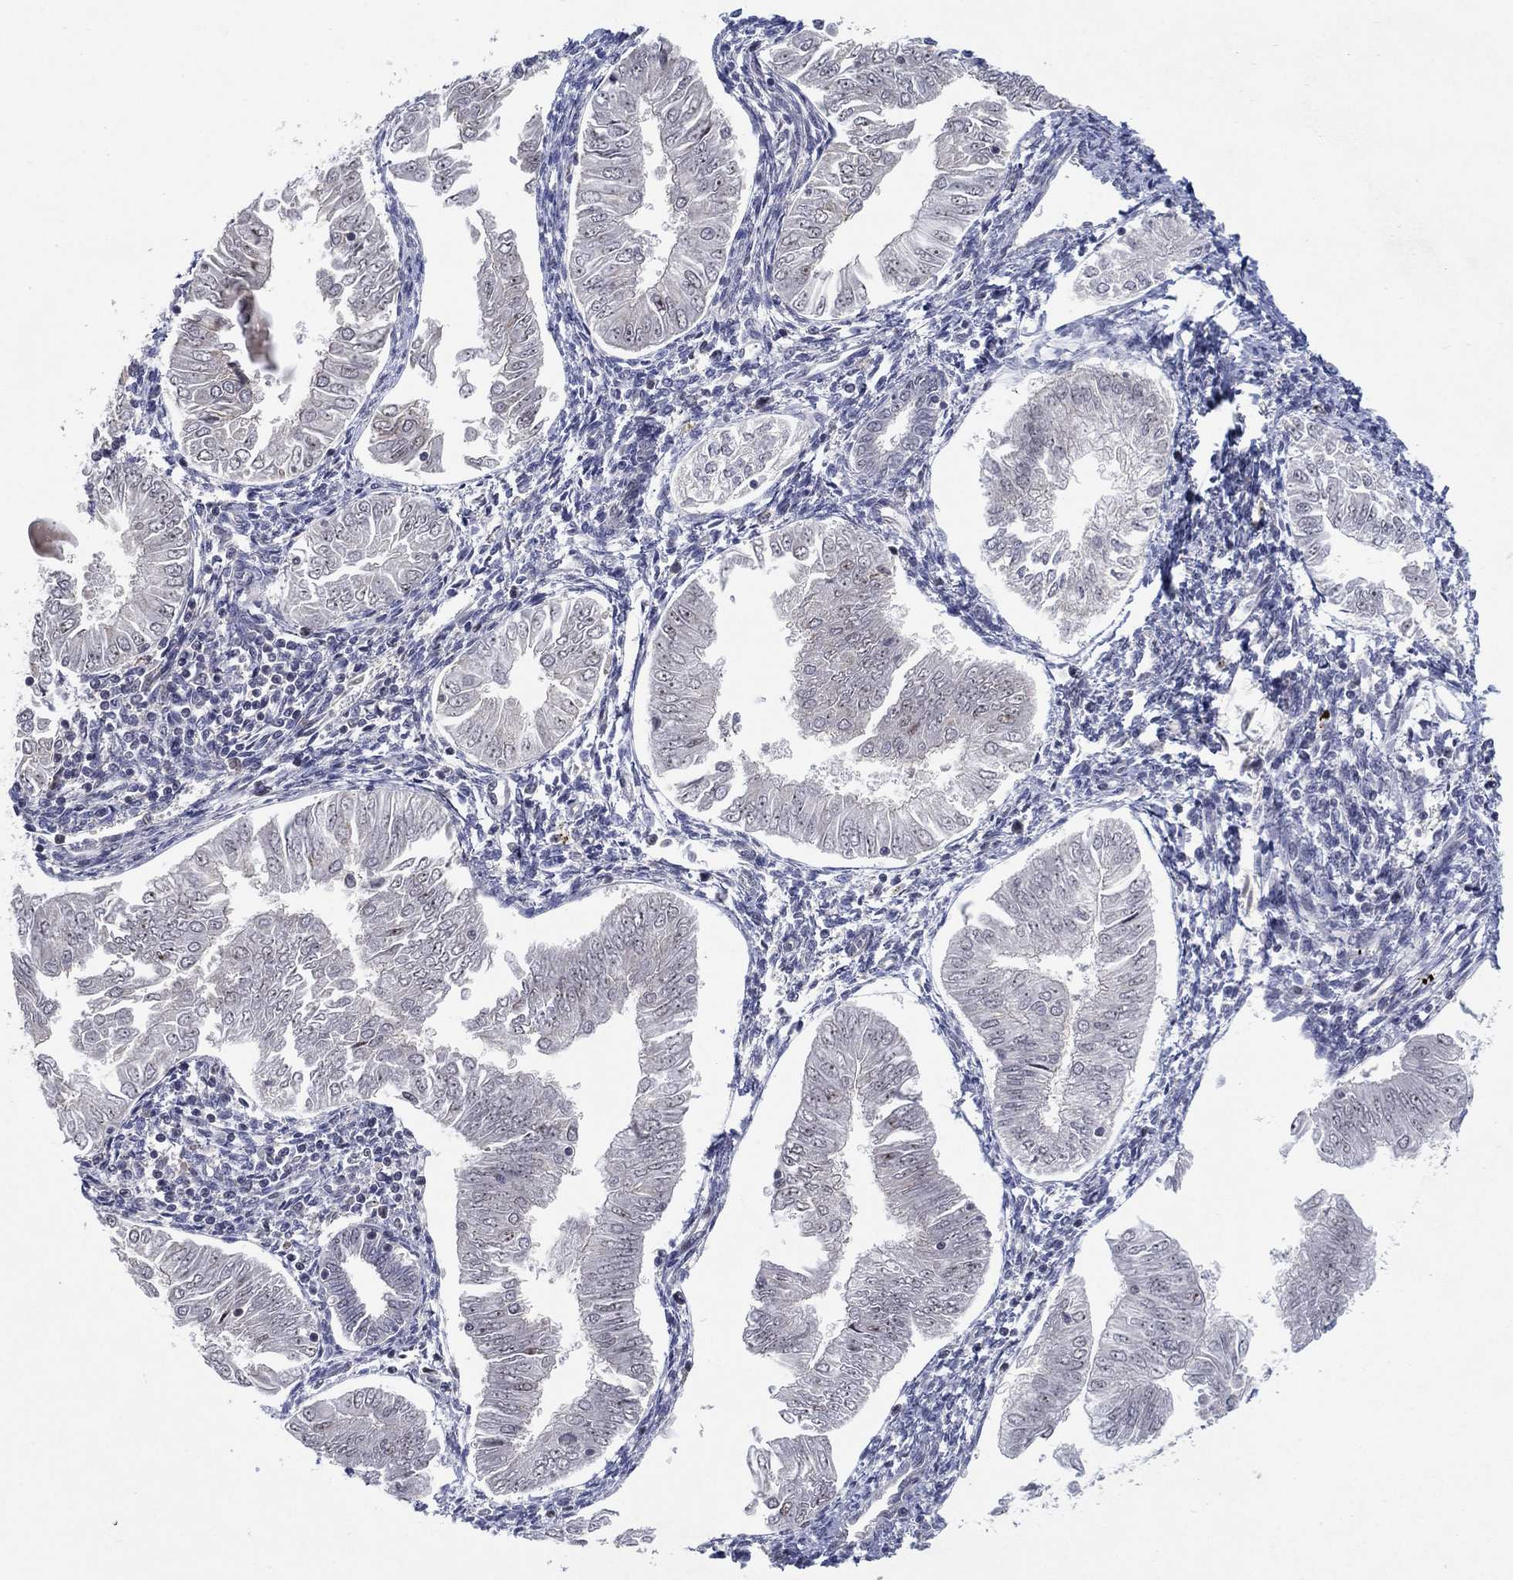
{"staining": {"intensity": "negative", "quantity": "none", "location": "none"}, "tissue": "endometrial cancer", "cell_type": "Tumor cells", "image_type": "cancer", "snomed": [{"axis": "morphology", "description": "Adenocarcinoma, NOS"}, {"axis": "topography", "description": "Endometrium"}], "caption": "Endometrial cancer was stained to show a protein in brown. There is no significant expression in tumor cells.", "gene": "DGCR8", "patient": {"sex": "female", "age": 53}}